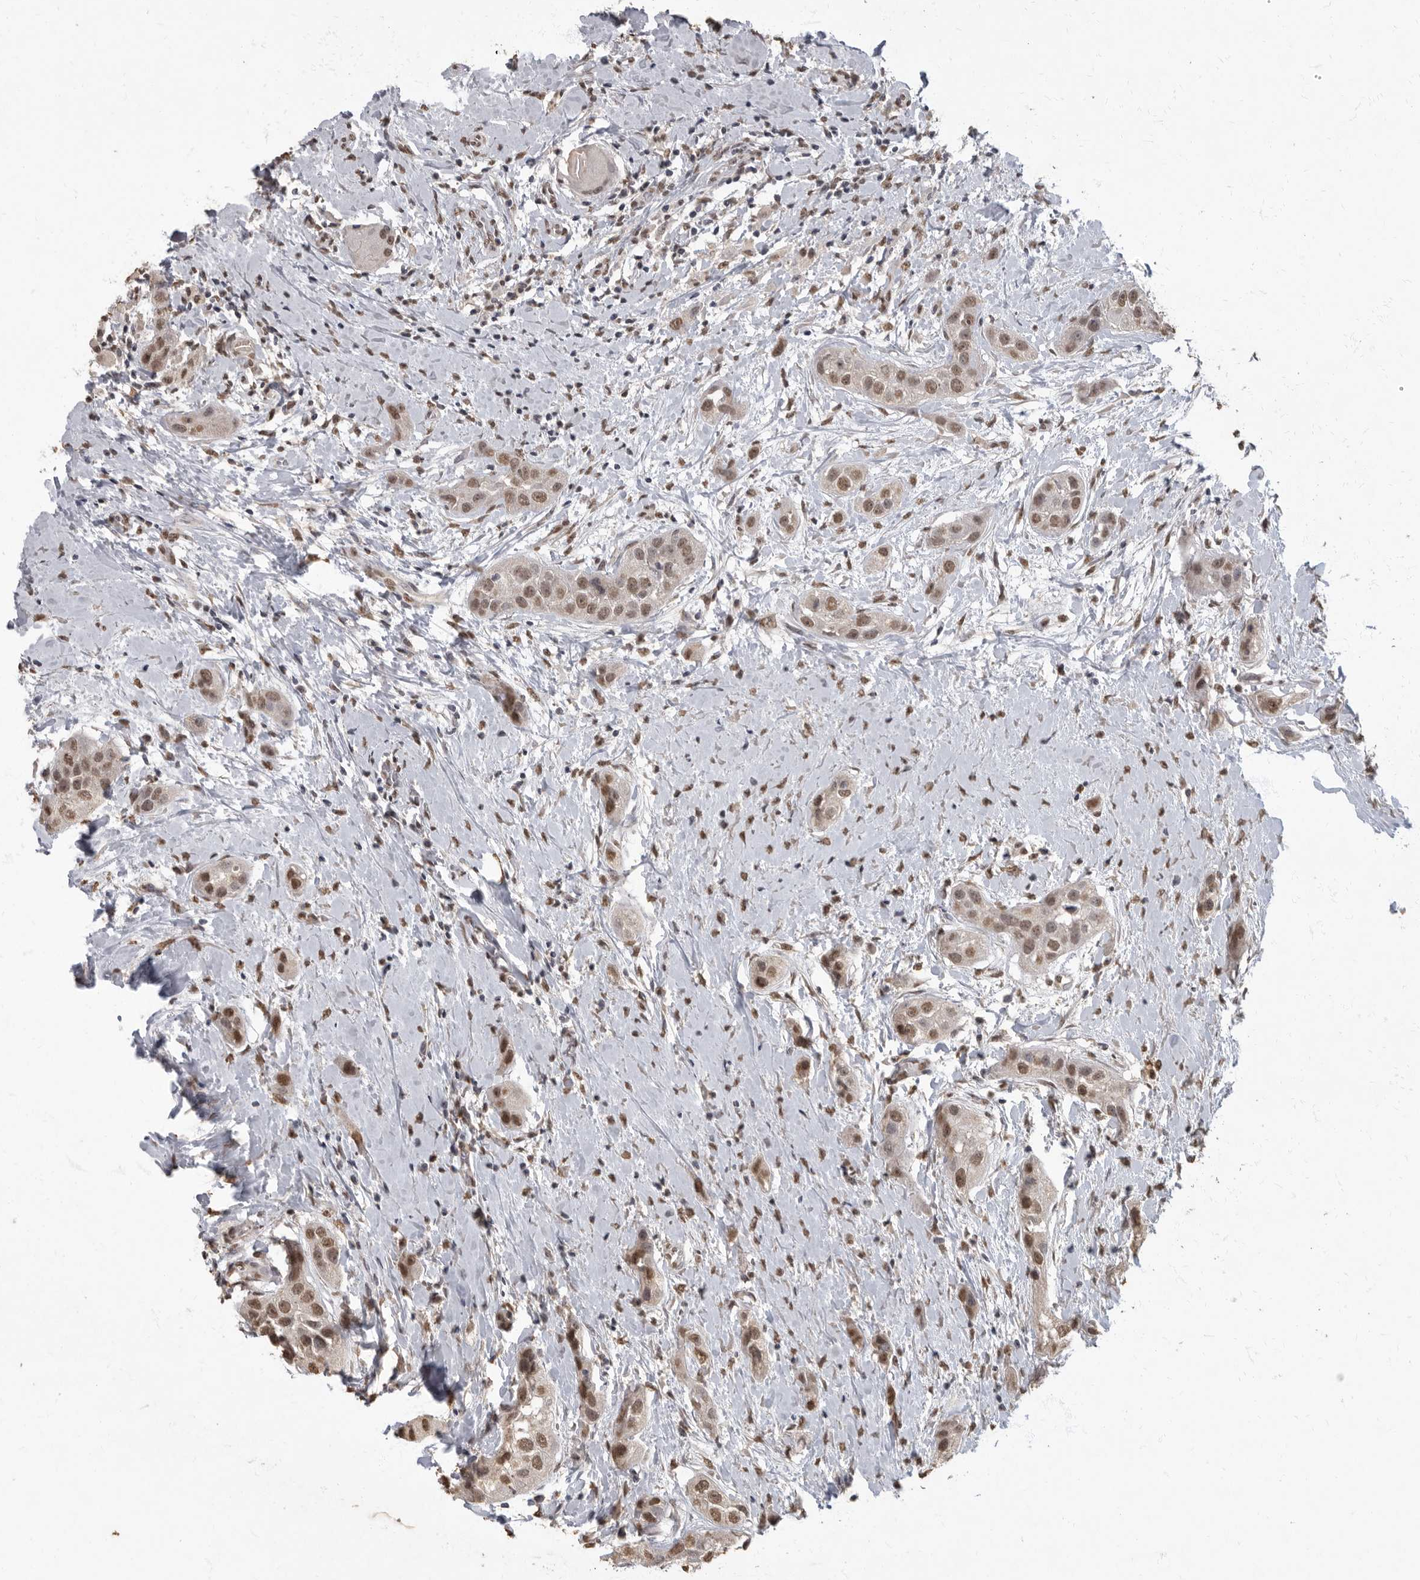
{"staining": {"intensity": "weak", "quantity": ">75%", "location": "nuclear"}, "tissue": "head and neck cancer", "cell_type": "Tumor cells", "image_type": "cancer", "snomed": [{"axis": "morphology", "description": "Normal tissue, NOS"}, {"axis": "morphology", "description": "Squamous cell carcinoma, NOS"}, {"axis": "topography", "description": "Skeletal muscle"}, {"axis": "topography", "description": "Head-Neck"}], "caption": "Immunohistochemistry (IHC) photomicrograph of squamous cell carcinoma (head and neck) stained for a protein (brown), which shows low levels of weak nuclear positivity in approximately >75% of tumor cells.", "gene": "NBL1", "patient": {"sex": "male", "age": 51}}